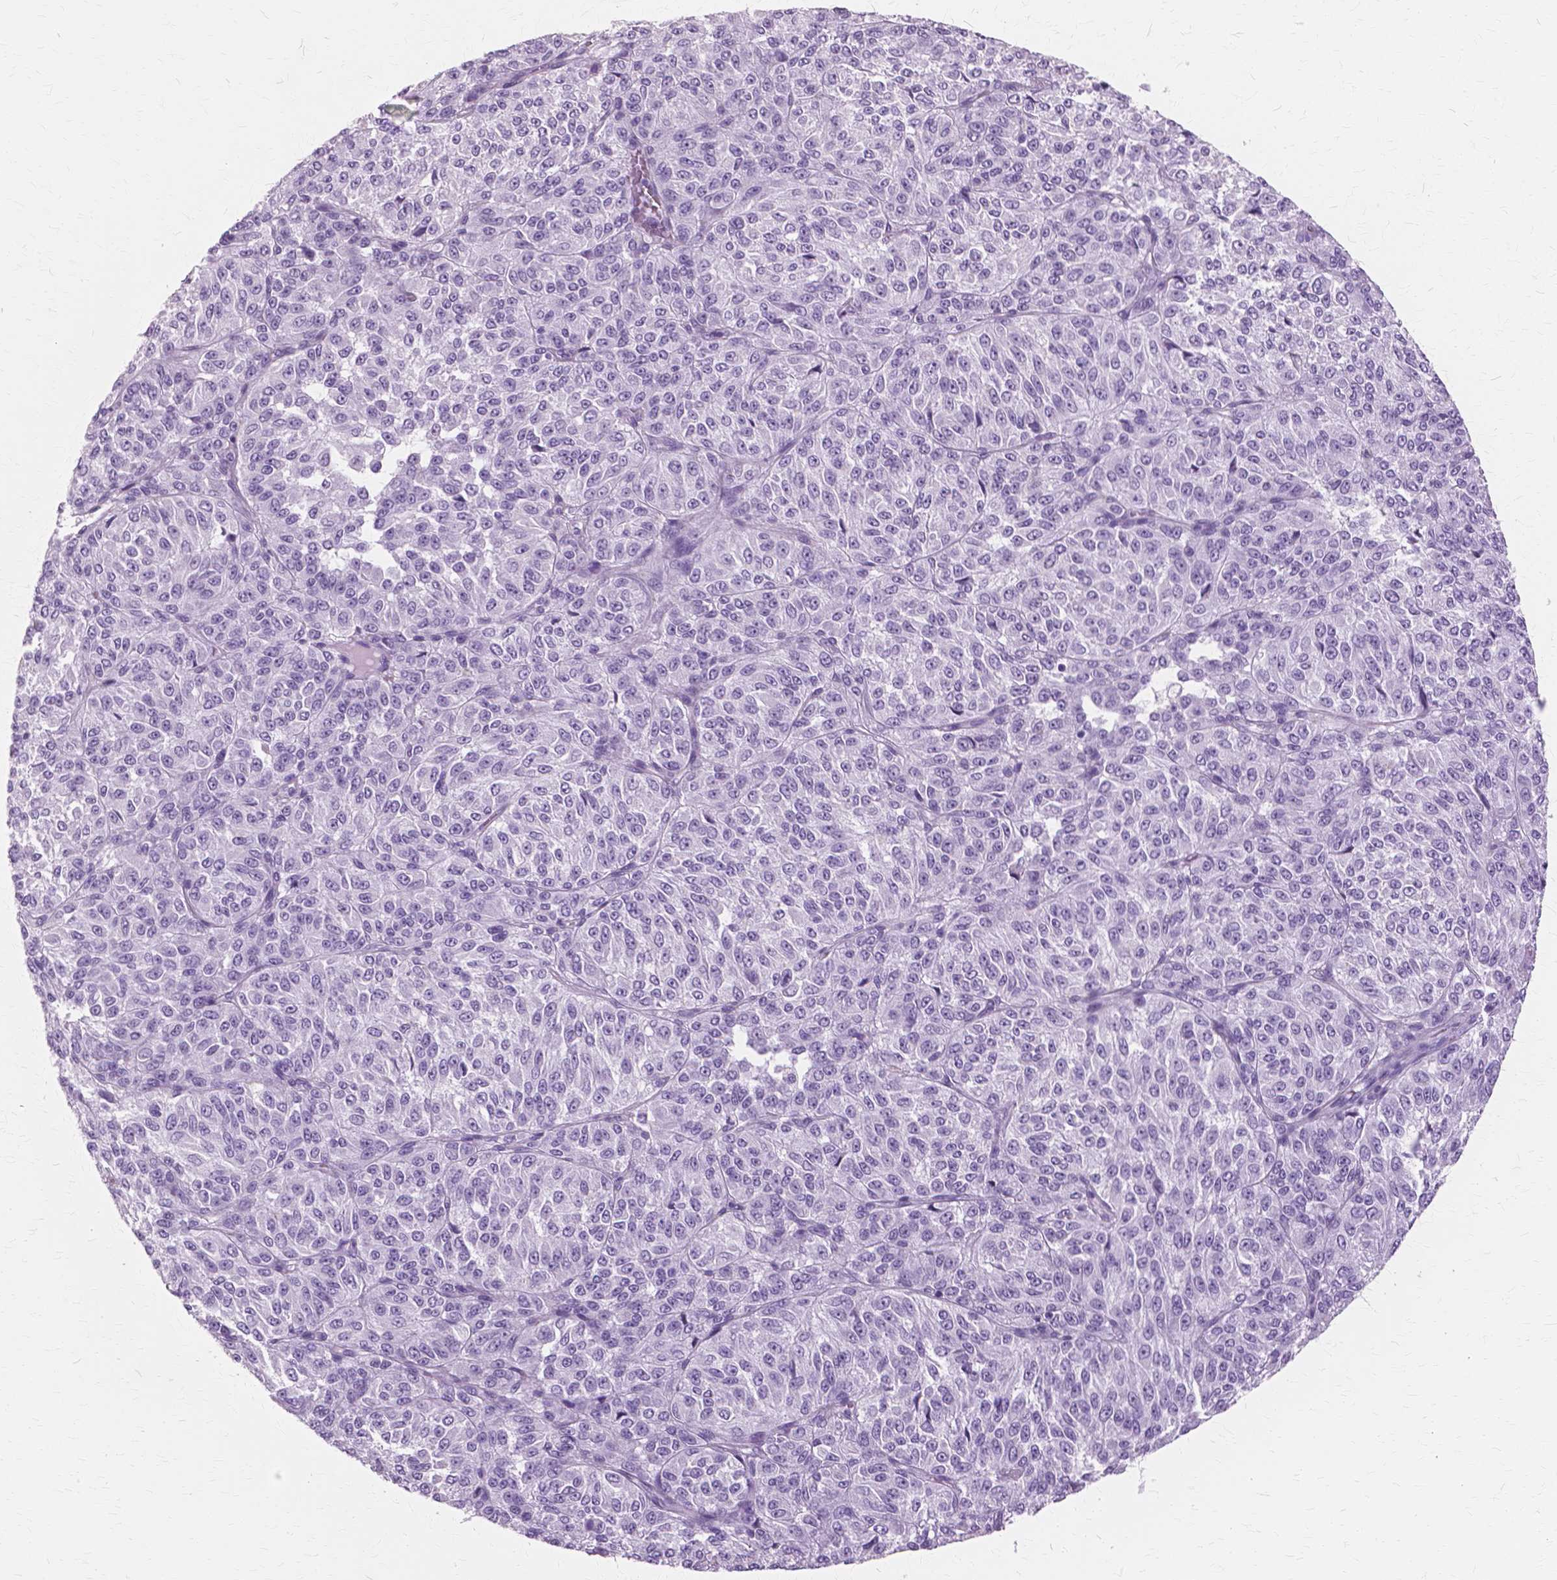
{"staining": {"intensity": "negative", "quantity": "none", "location": "none"}, "tissue": "melanoma", "cell_type": "Tumor cells", "image_type": "cancer", "snomed": [{"axis": "morphology", "description": "Malignant melanoma, Metastatic site"}, {"axis": "topography", "description": "Brain"}], "caption": "The IHC micrograph has no significant positivity in tumor cells of malignant melanoma (metastatic site) tissue. Nuclei are stained in blue.", "gene": "SFTPD", "patient": {"sex": "female", "age": 56}}